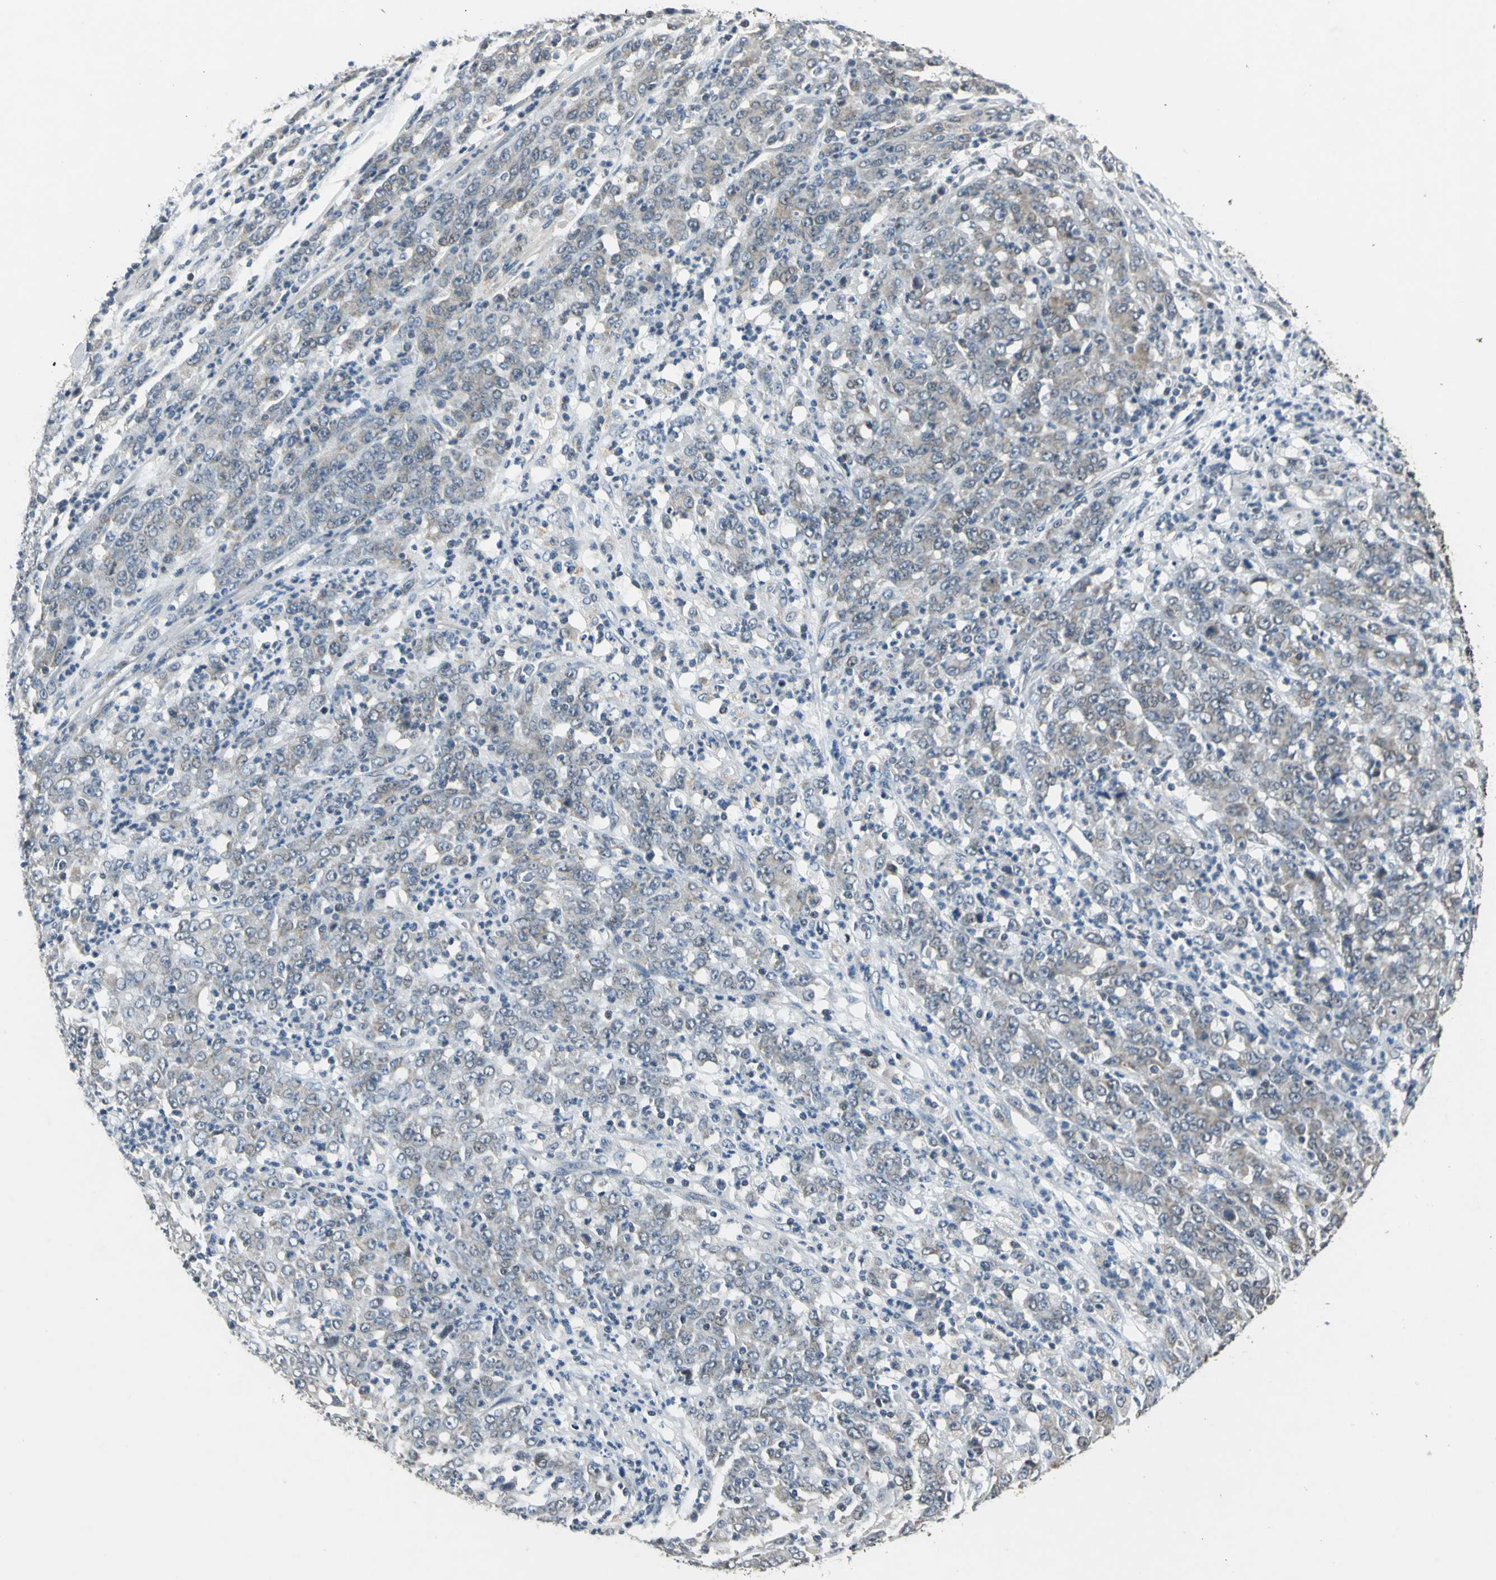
{"staining": {"intensity": "weak", "quantity": "25%-75%", "location": "cytoplasmic/membranous"}, "tissue": "stomach cancer", "cell_type": "Tumor cells", "image_type": "cancer", "snomed": [{"axis": "morphology", "description": "Adenocarcinoma, NOS"}, {"axis": "topography", "description": "Stomach, lower"}], "caption": "This is a micrograph of IHC staining of stomach adenocarcinoma, which shows weak staining in the cytoplasmic/membranous of tumor cells.", "gene": "JADE3", "patient": {"sex": "female", "age": 71}}